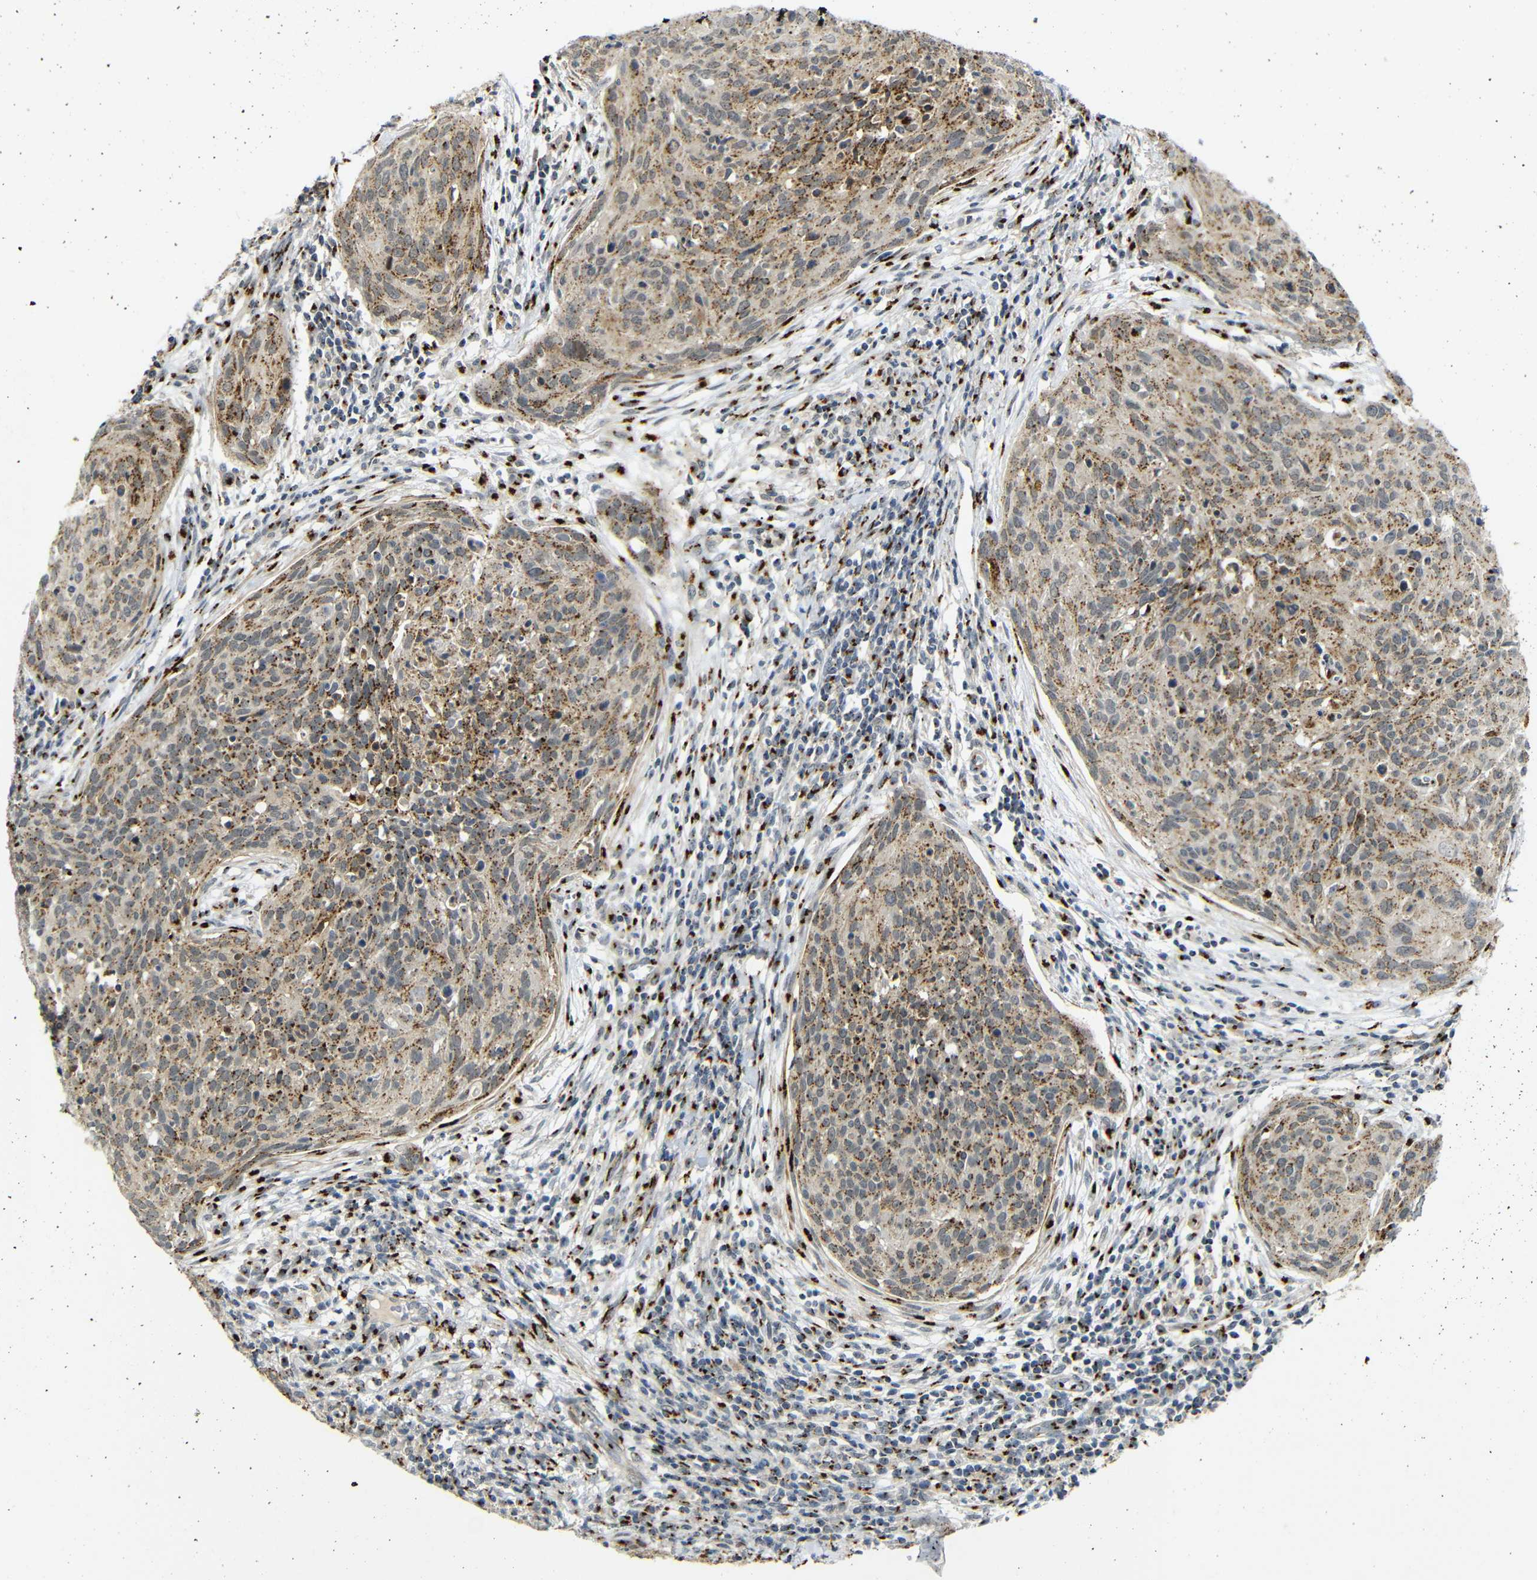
{"staining": {"intensity": "moderate", "quantity": ">75%", "location": "cytoplasmic/membranous"}, "tissue": "cervical cancer", "cell_type": "Tumor cells", "image_type": "cancer", "snomed": [{"axis": "morphology", "description": "Squamous cell carcinoma, NOS"}, {"axis": "topography", "description": "Cervix"}], "caption": "Protein staining by immunohistochemistry reveals moderate cytoplasmic/membranous expression in approximately >75% of tumor cells in cervical cancer.", "gene": "TGOLN2", "patient": {"sex": "female", "age": 38}}